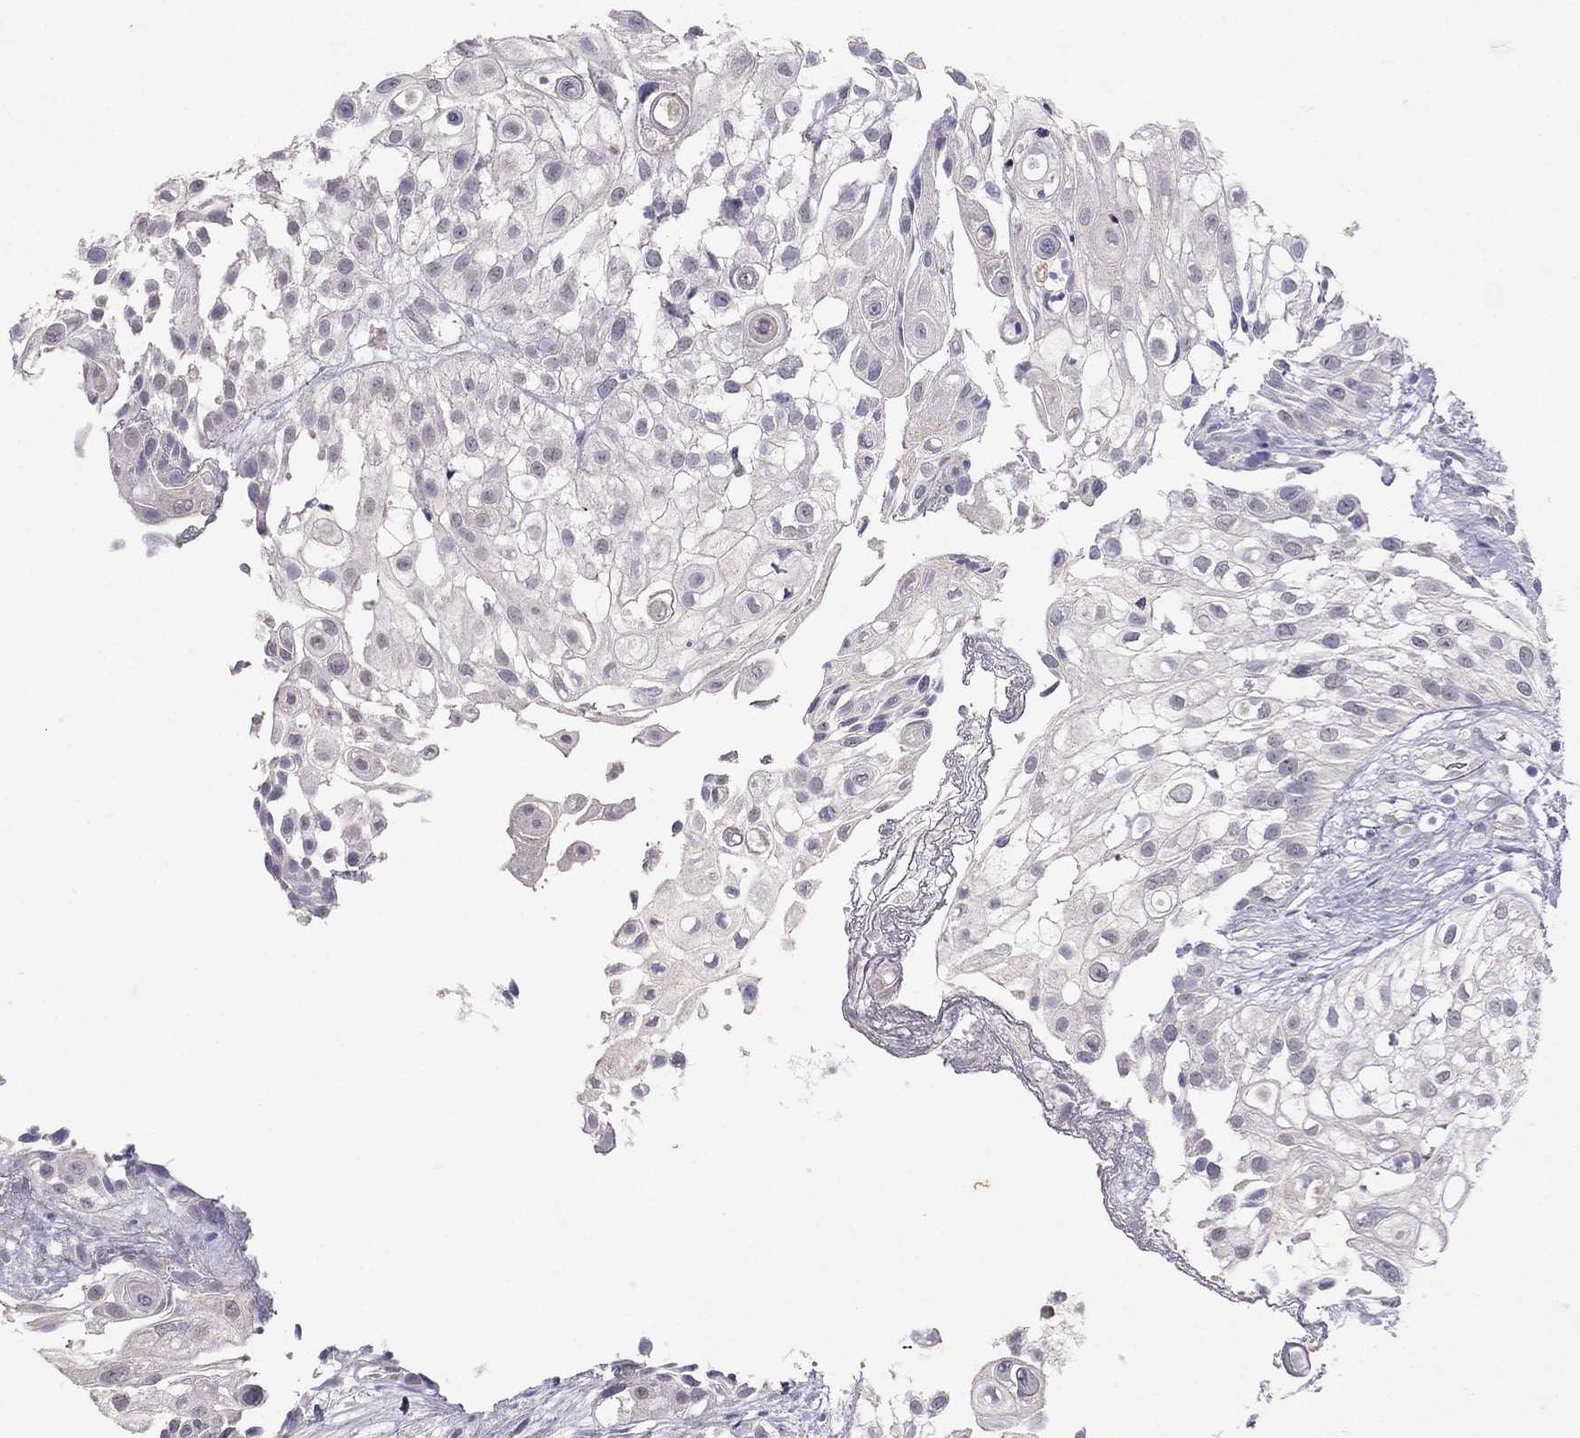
{"staining": {"intensity": "negative", "quantity": "none", "location": "none"}, "tissue": "urothelial cancer", "cell_type": "Tumor cells", "image_type": "cancer", "snomed": [{"axis": "morphology", "description": "Urothelial carcinoma, High grade"}, {"axis": "topography", "description": "Urinary bladder"}], "caption": "IHC micrograph of neoplastic tissue: human urothelial cancer stained with DAB (3,3'-diaminobenzidine) demonstrates no significant protein positivity in tumor cells.", "gene": "FST", "patient": {"sex": "female", "age": 79}}